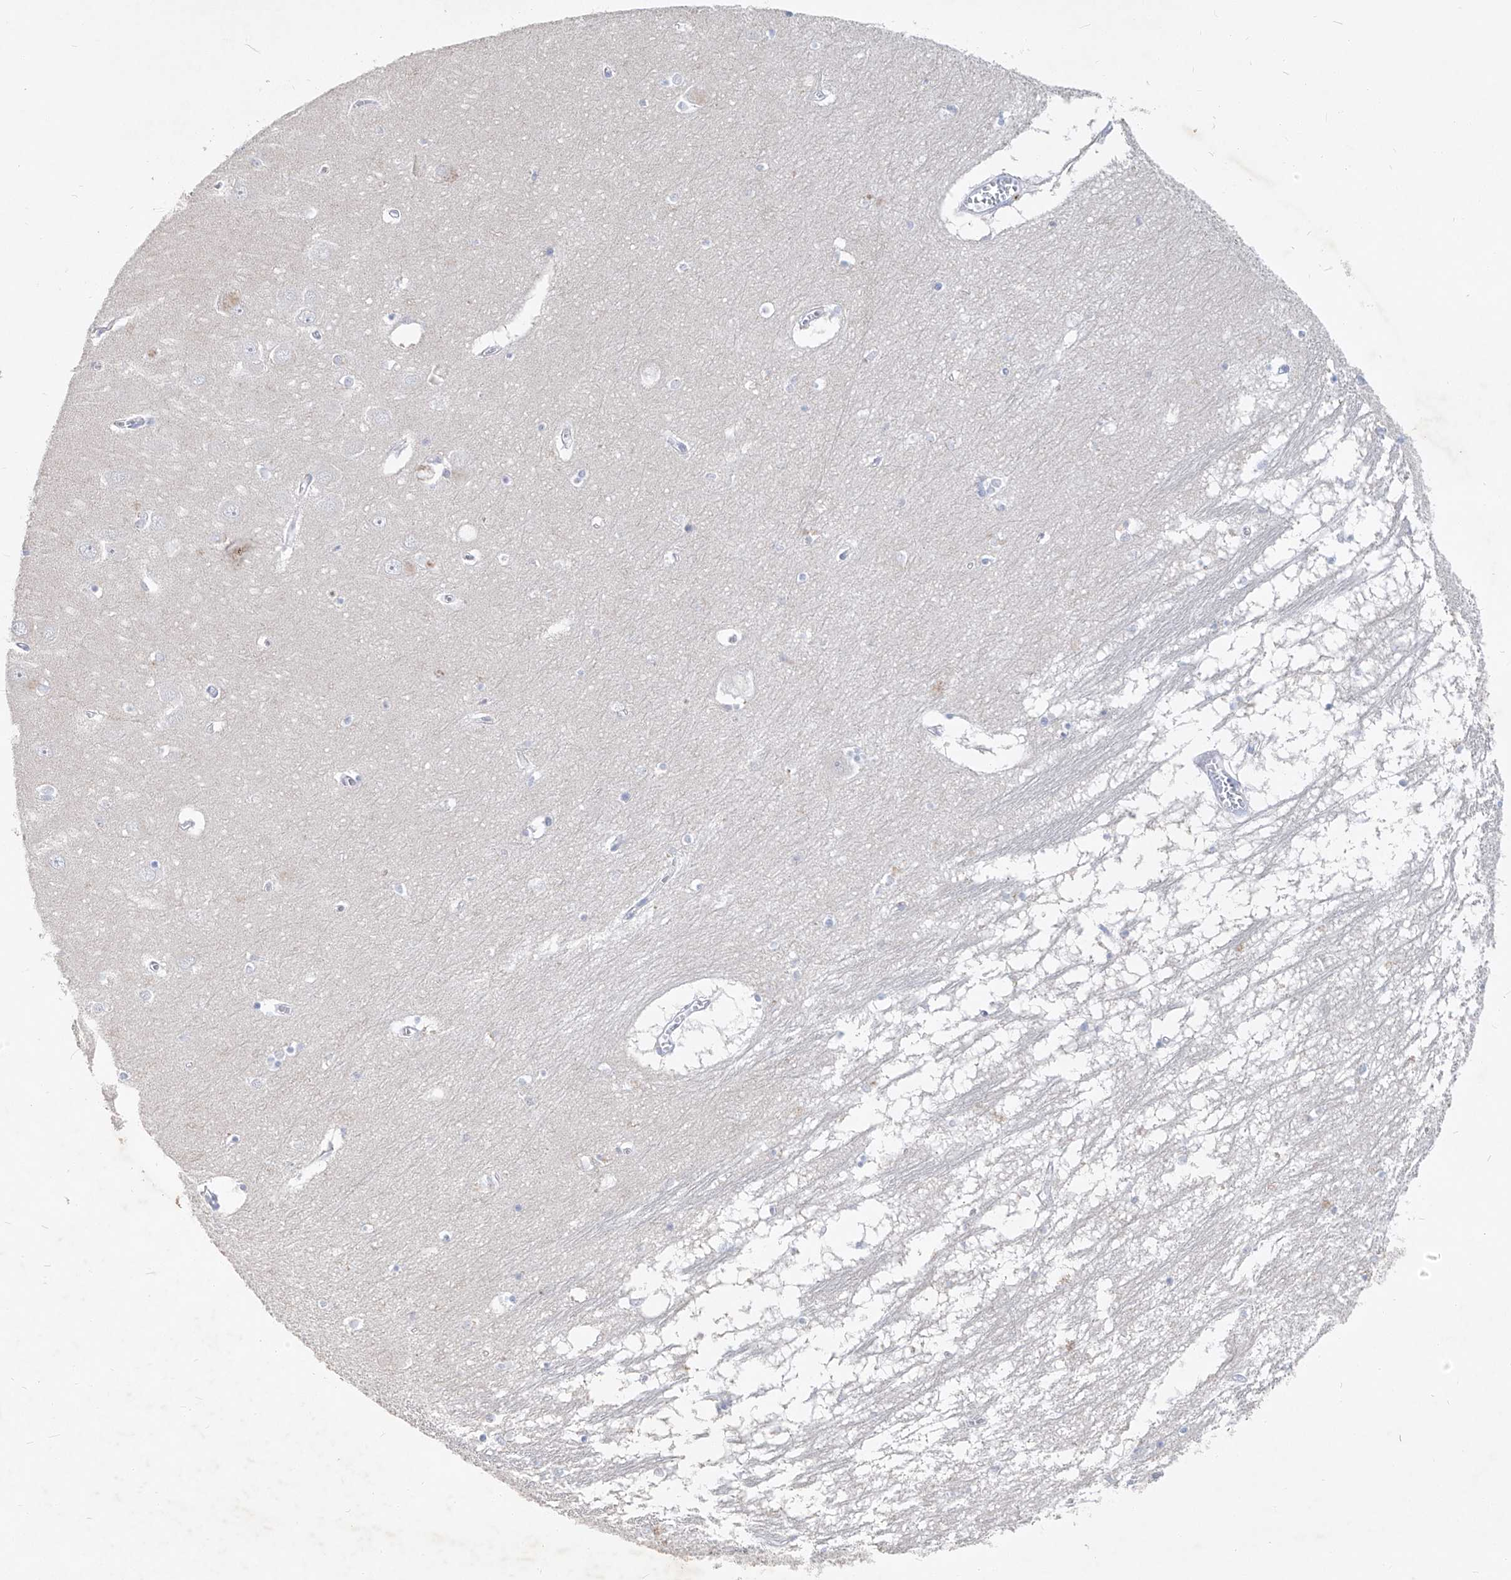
{"staining": {"intensity": "negative", "quantity": "none", "location": "none"}, "tissue": "hippocampus", "cell_type": "Glial cells", "image_type": "normal", "snomed": [{"axis": "morphology", "description": "Normal tissue, NOS"}, {"axis": "topography", "description": "Hippocampus"}], "caption": "Glial cells are negative for protein expression in unremarkable human hippocampus. (Brightfield microscopy of DAB (3,3'-diaminobenzidine) IHC at high magnification).", "gene": "FRS3", "patient": {"sex": "male", "age": 70}}